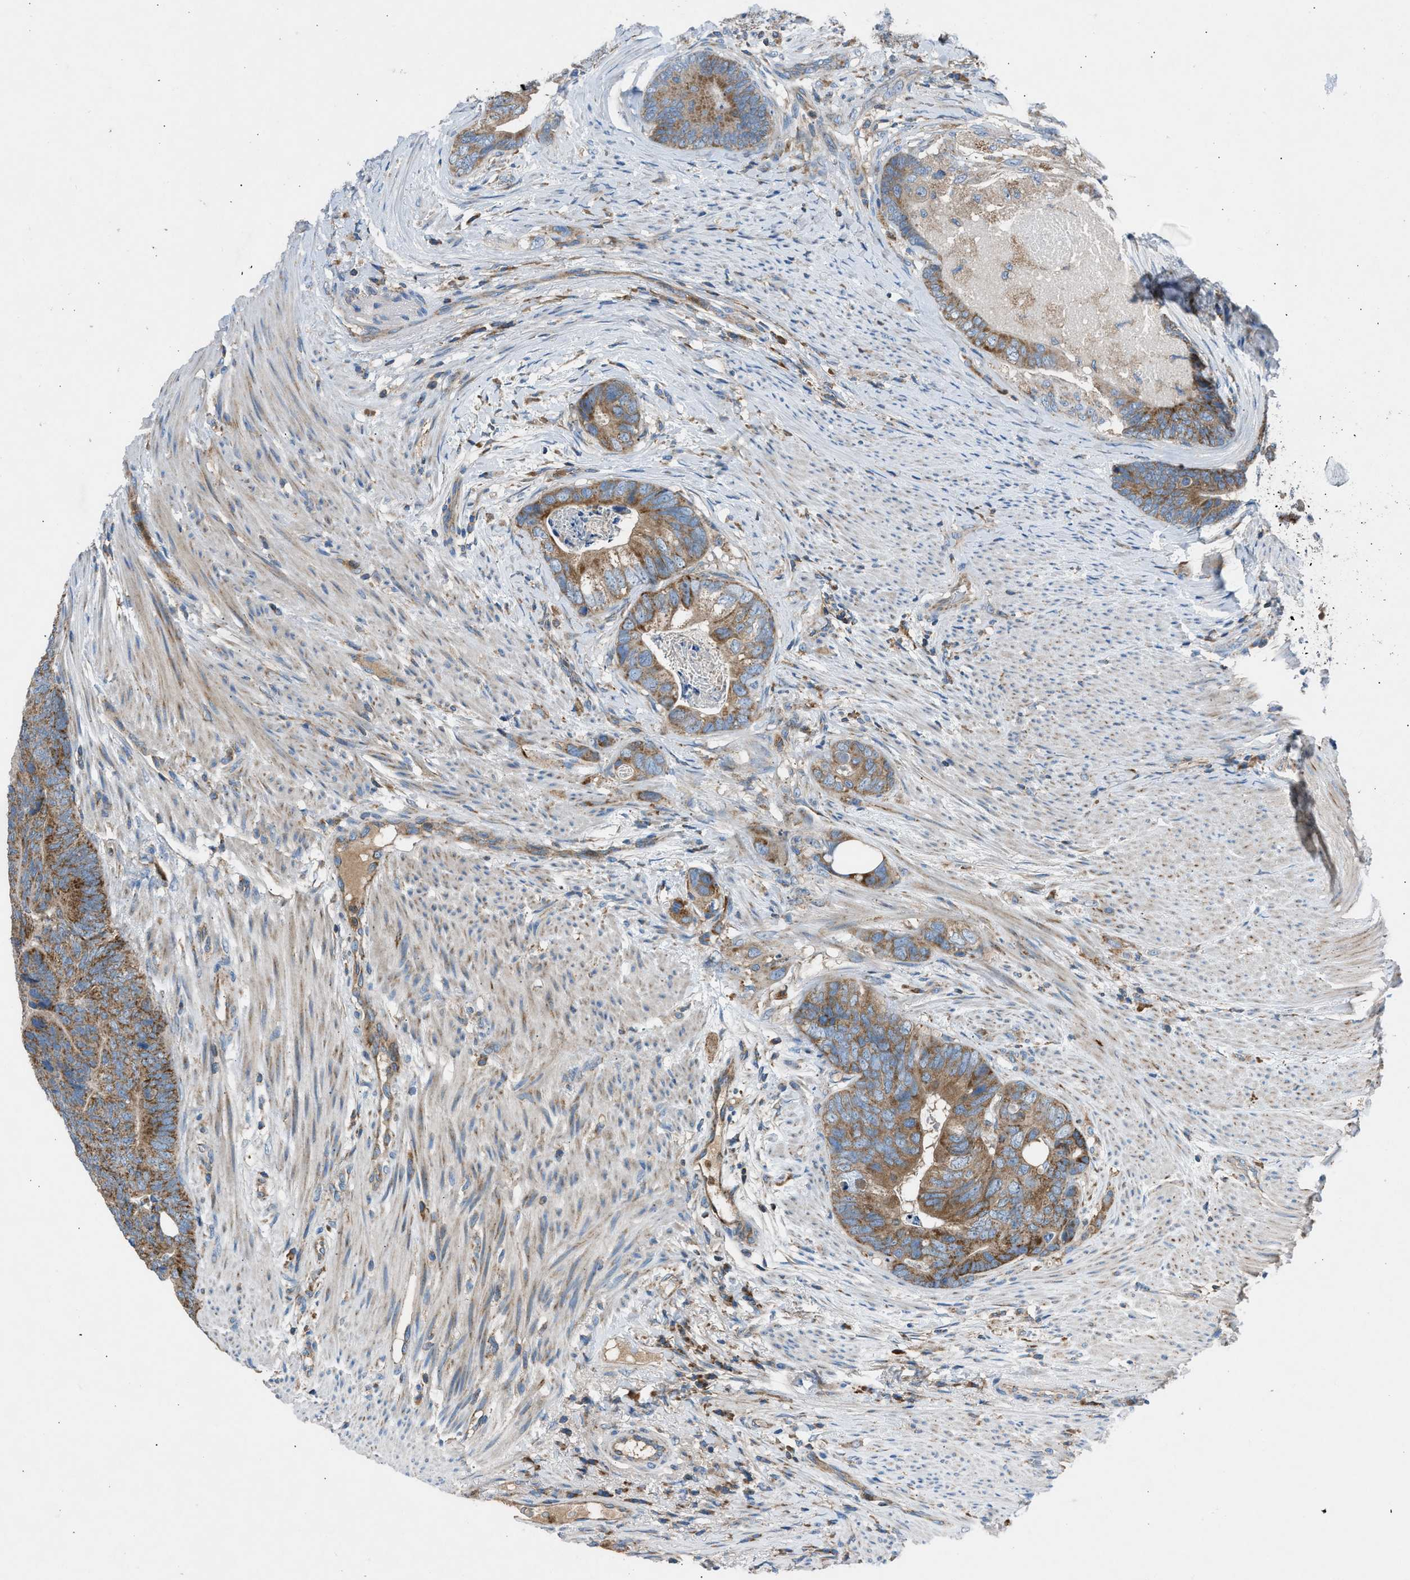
{"staining": {"intensity": "moderate", "quantity": "25%-75%", "location": "cytoplasmic/membranous"}, "tissue": "colorectal cancer", "cell_type": "Tumor cells", "image_type": "cancer", "snomed": [{"axis": "morphology", "description": "Adenocarcinoma, NOS"}, {"axis": "topography", "description": "Colon"}], "caption": "Adenocarcinoma (colorectal) was stained to show a protein in brown. There is medium levels of moderate cytoplasmic/membranous positivity in about 25%-75% of tumor cells.", "gene": "GRK6", "patient": {"sex": "female", "age": 67}}